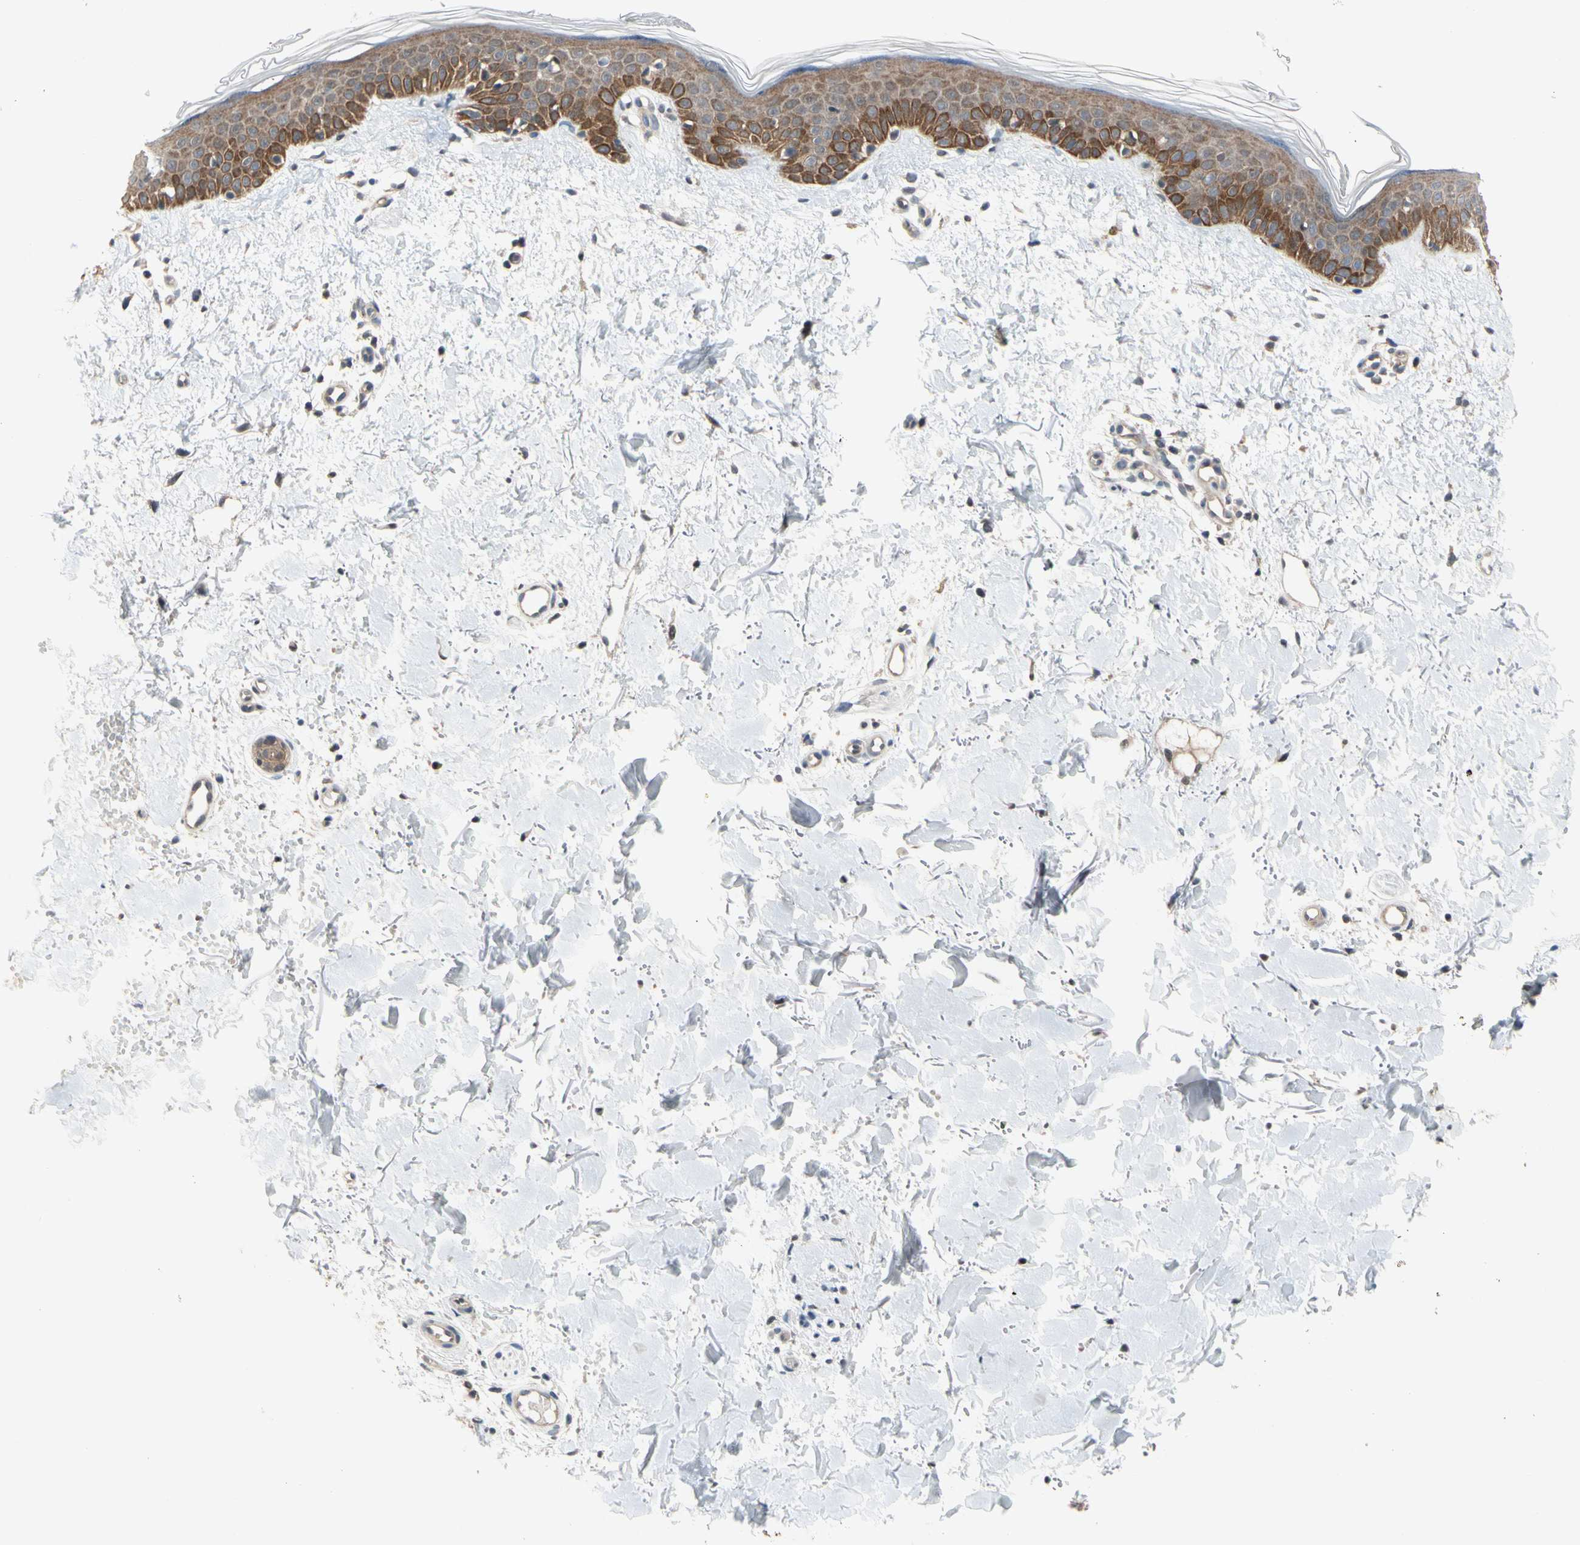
{"staining": {"intensity": "weak", "quantity": ">75%", "location": "cytoplasmic/membranous"}, "tissue": "skin", "cell_type": "Fibroblasts", "image_type": "normal", "snomed": [{"axis": "morphology", "description": "Normal tissue, NOS"}, {"axis": "topography", "description": "Skin"}], "caption": "A histopathology image showing weak cytoplasmic/membranous positivity in about >75% of fibroblasts in normal skin, as visualized by brown immunohistochemical staining.", "gene": "NGEF", "patient": {"sex": "female", "age": 56}}